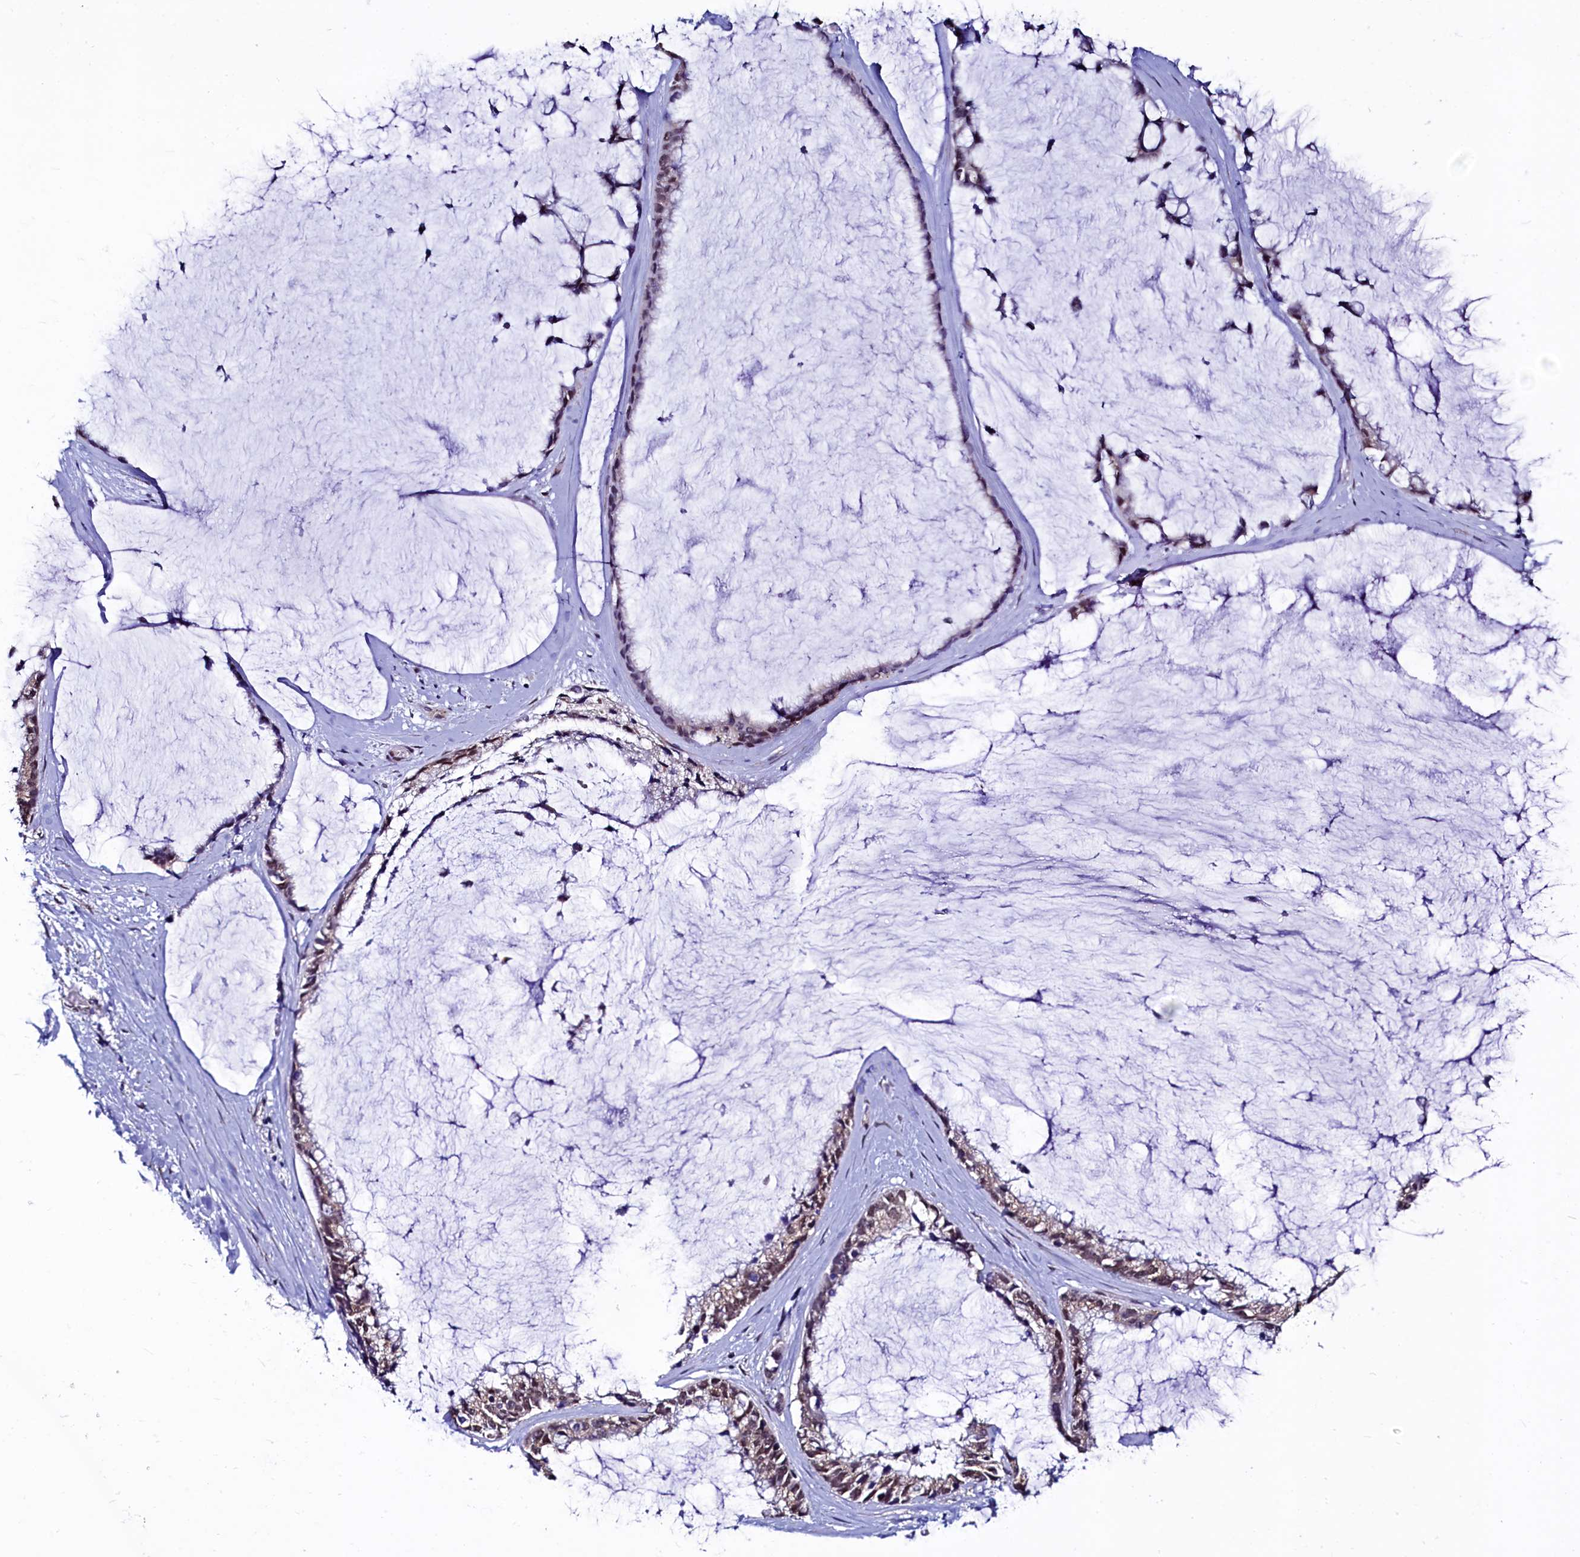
{"staining": {"intensity": "weak", "quantity": ">75%", "location": "cytoplasmic/membranous"}, "tissue": "ovarian cancer", "cell_type": "Tumor cells", "image_type": "cancer", "snomed": [{"axis": "morphology", "description": "Cystadenocarcinoma, mucinous, NOS"}, {"axis": "topography", "description": "Ovary"}], "caption": "Immunohistochemistry staining of ovarian cancer, which reveals low levels of weak cytoplasmic/membranous staining in approximately >75% of tumor cells indicating weak cytoplasmic/membranous protein positivity. The staining was performed using DAB (brown) for protein detection and nuclei were counterstained in hematoxylin (blue).", "gene": "SEC24C", "patient": {"sex": "female", "age": 39}}